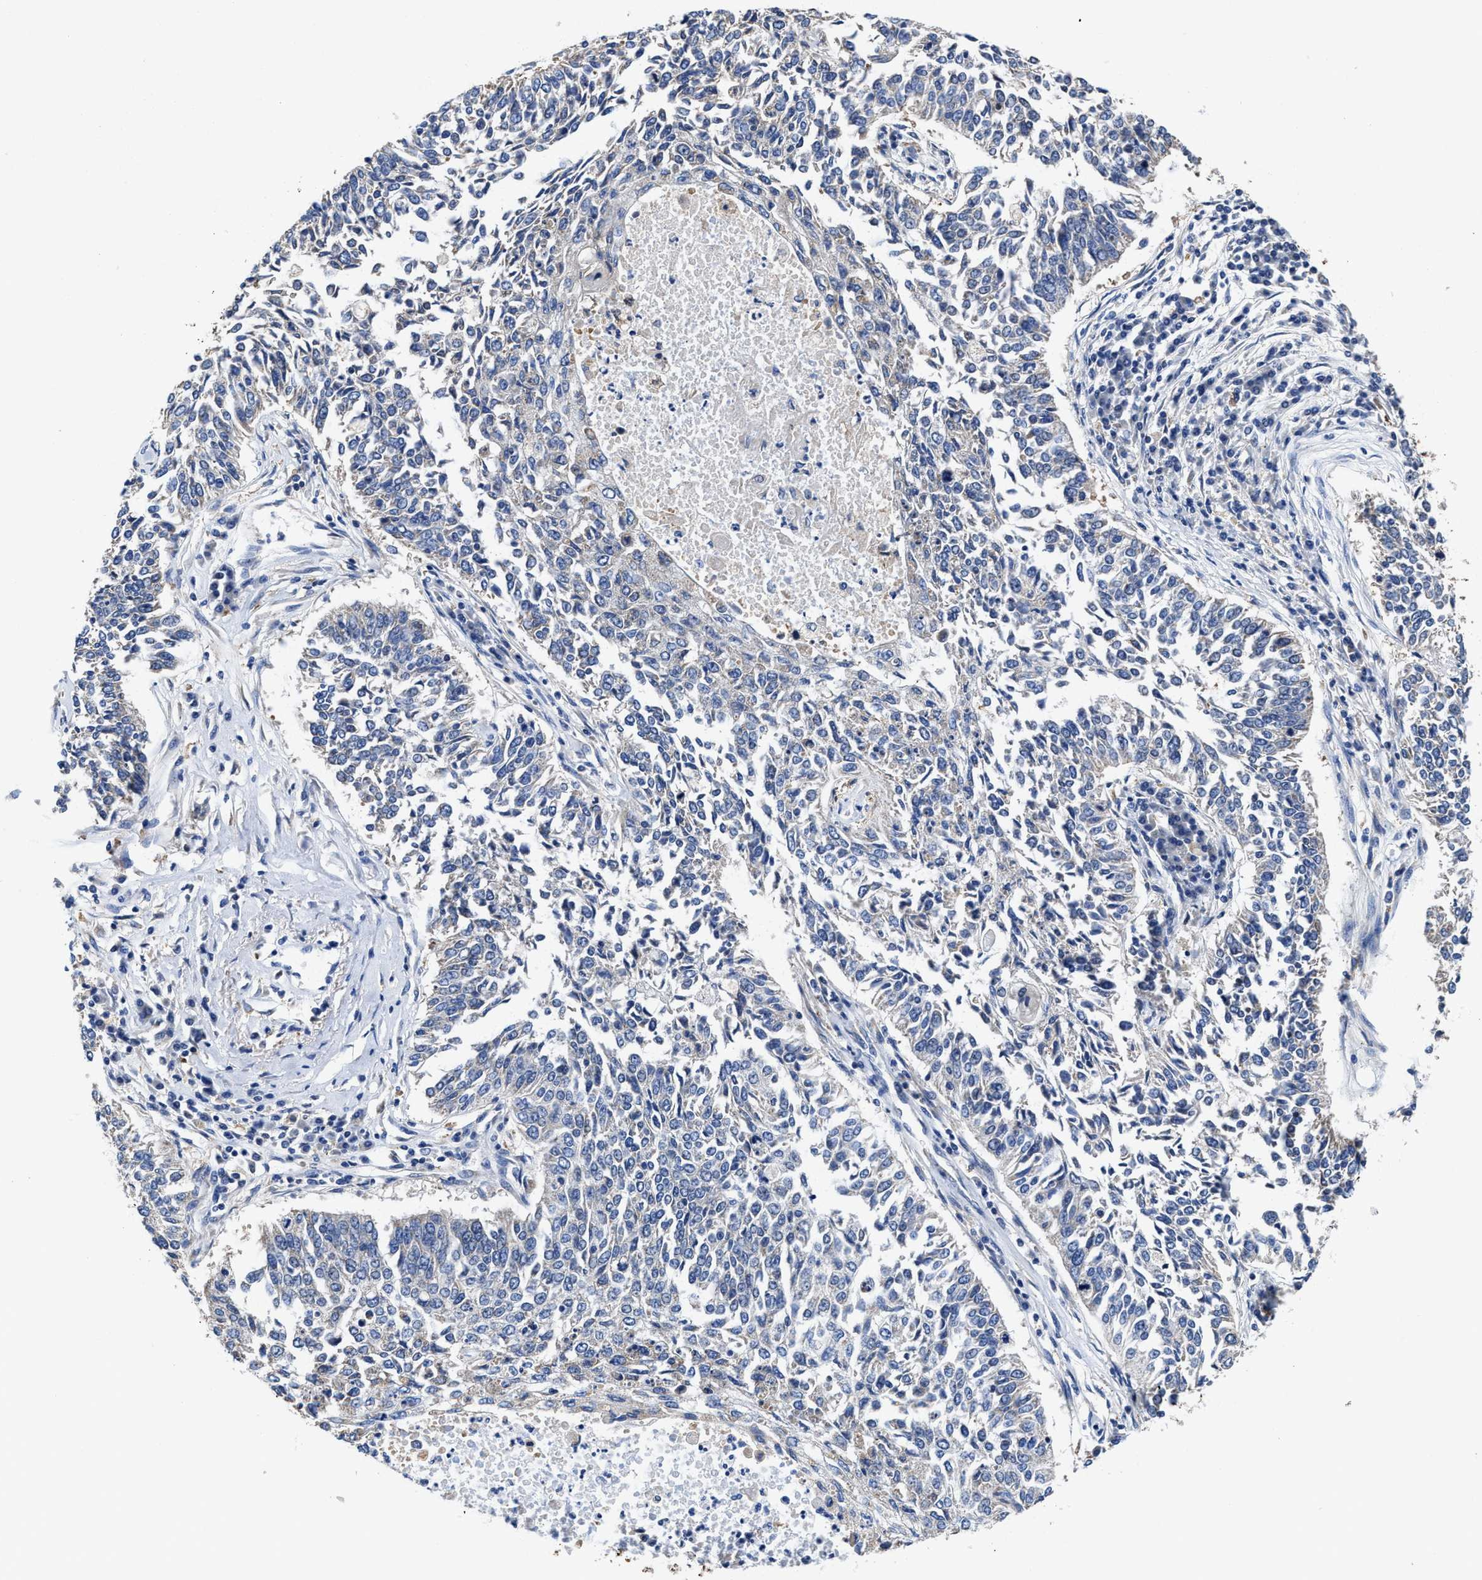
{"staining": {"intensity": "negative", "quantity": "none", "location": "none"}, "tissue": "lung cancer", "cell_type": "Tumor cells", "image_type": "cancer", "snomed": [{"axis": "morphology", "description": "Normal tissue, NOS"}, {"axis": "morphology", "description": "Squamous cell carcinoma, NOS"}, {"axis": "topography", "description": "Cartilage tissue"}, {"axis": "topography", "description": "Bronchus"}, {"axis": "topography", "description": "Lung"}], "caption": "High magnification brightfield microscopy of lung cancer (squamous cell carcinoma) stained with DAB (3,3'-diaminobenzidine) (brown) and counterstained with hematoxylin (blue): tumor cells show no significant expression.", "gene": "TMEM30A", "patient": {"sex": "female", "age": 49}}